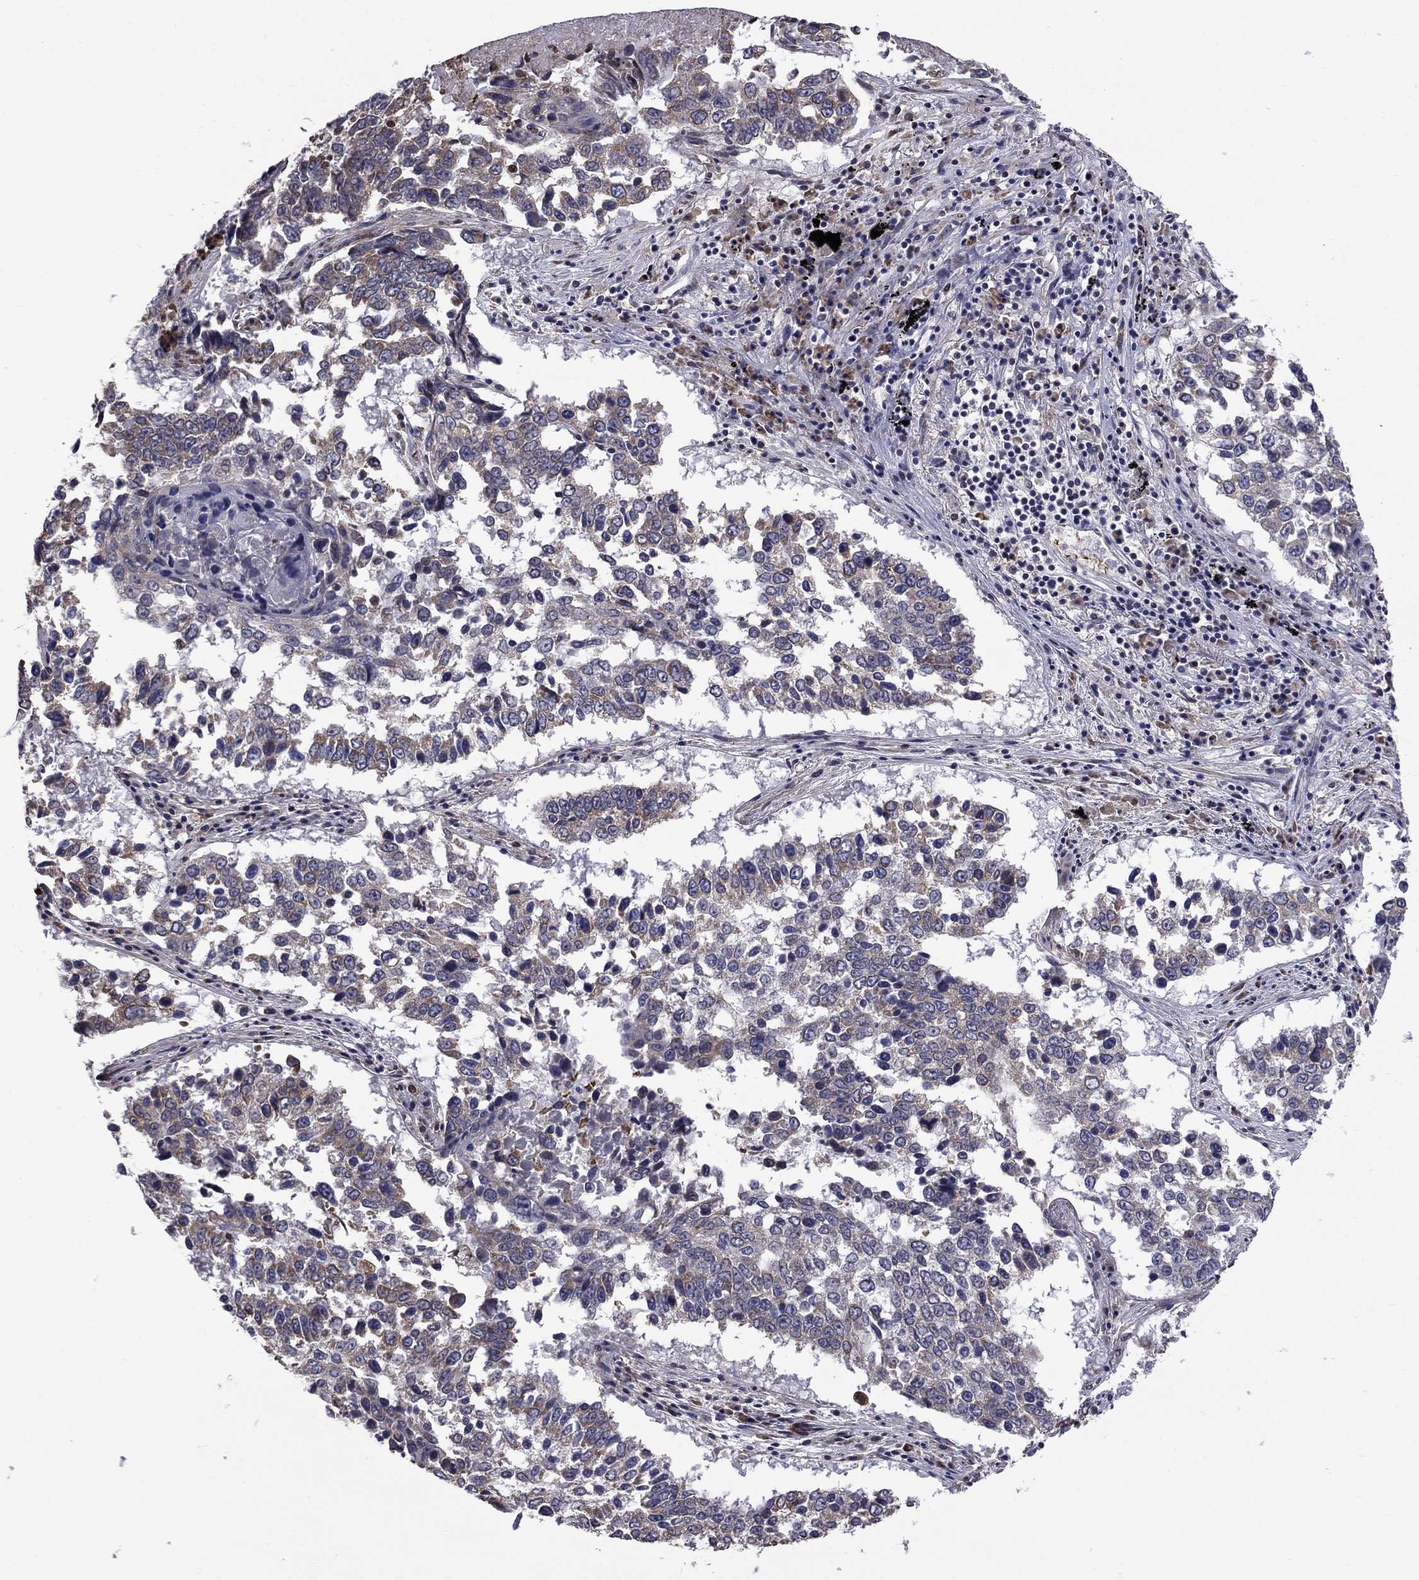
{"staining": {"intensity": "negative", "quantity": "none", "location": "none"}, "tissue": "lung cancer", "cell_type": "Tumor cells", "image_type": "cancer", "snomed": [{"axis": "morphology", "description": "Squamous cell carcinoma, NOS"}, {"axis": "topography", "description": "Lung"}], "caption": "There is no significant expression in tumor cells of lung cancer (squamous cell carcinoma).", "gene": "HSPB2", "patient": {"sex": "male", "age": 82}}